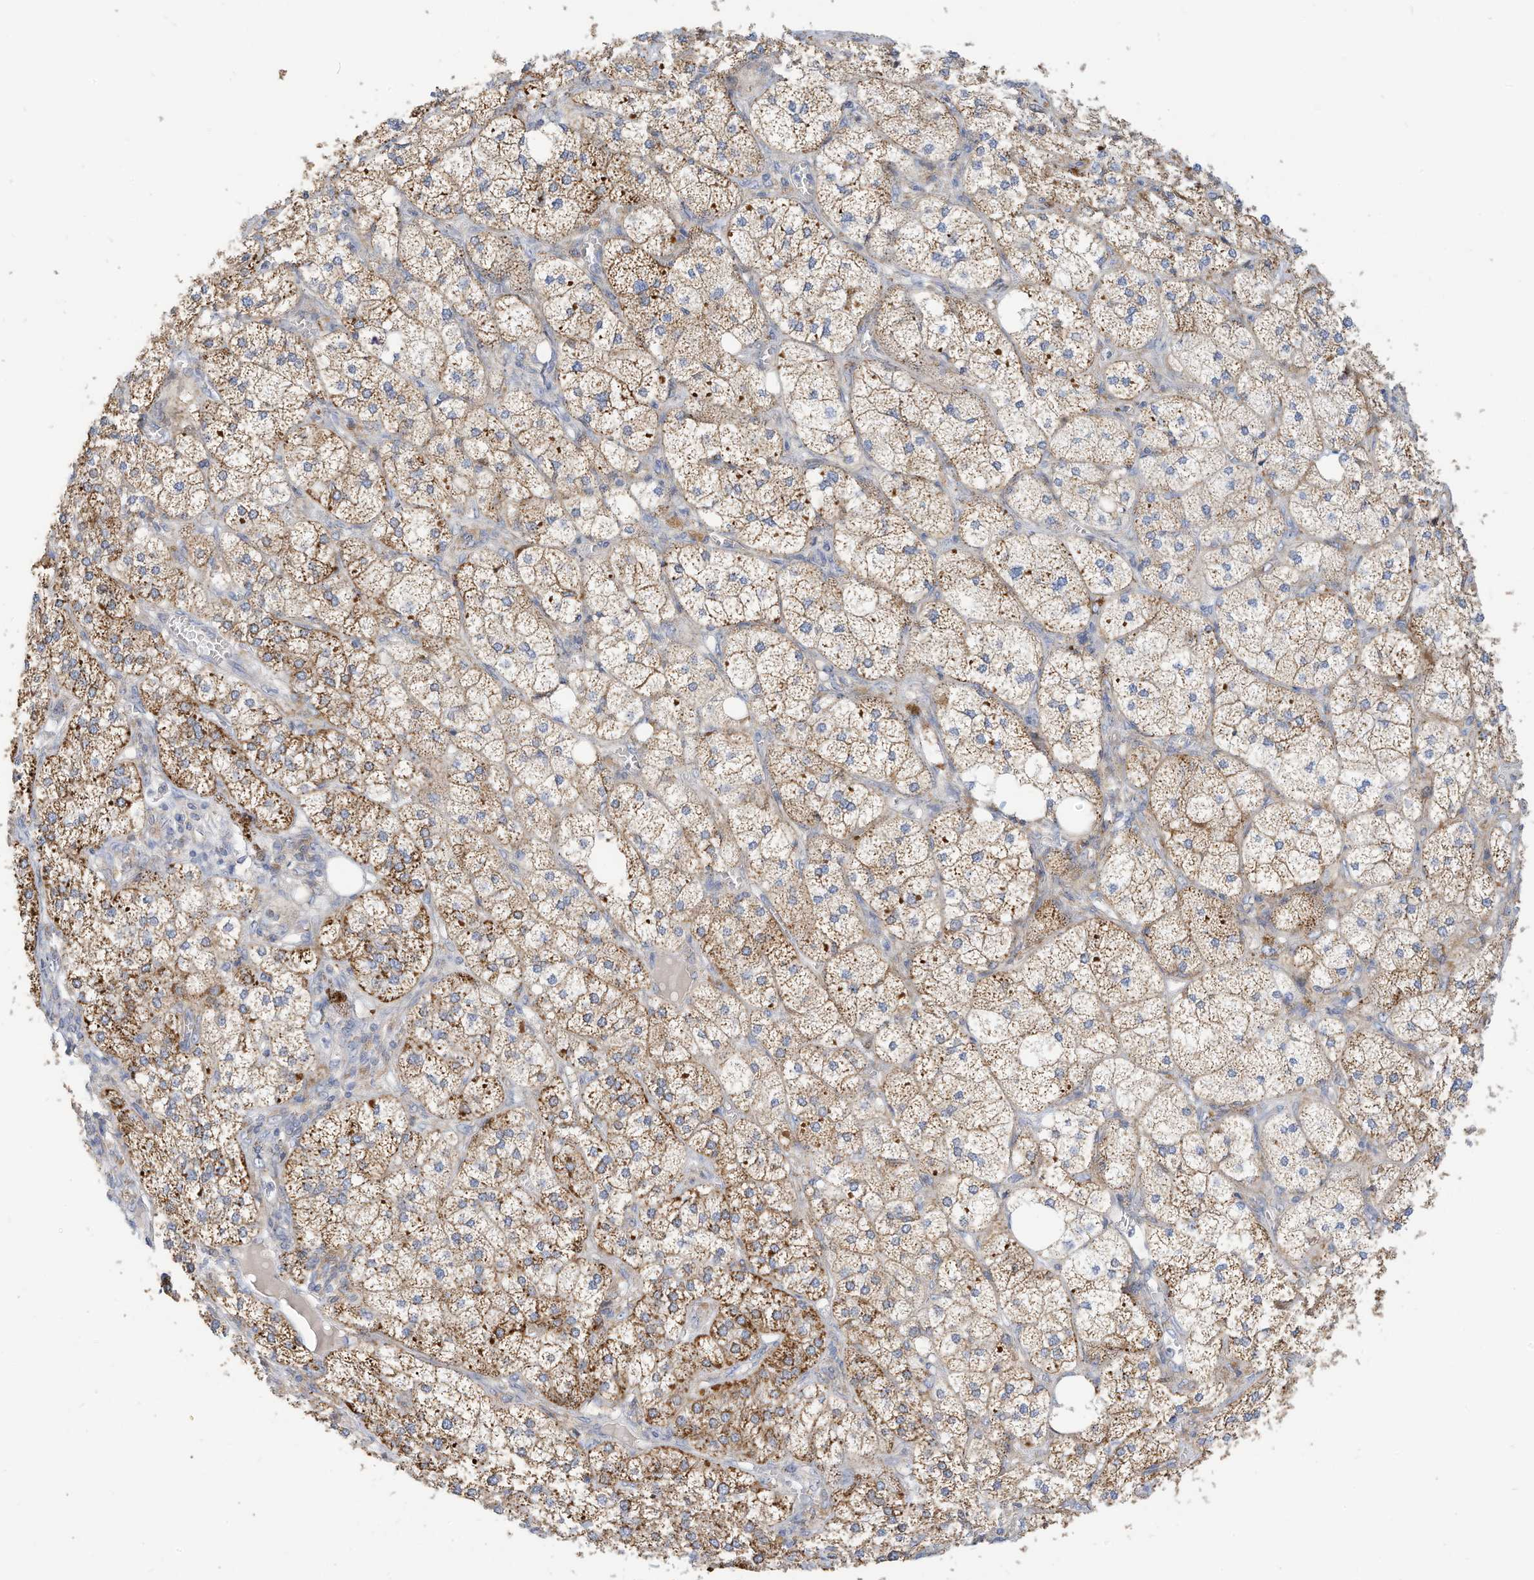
{"staining": {"intensity": "strong", "quantity": ">75%", "location": "cytoplasmic/membranous"}, "tissue": "adrenal gland", "cell_type": "Glandular cells", "image_type": "normal", "snomed": [{"axis": "morphology", "description": "Normal tissue, NOS"}, {"axis": "topography", "description": "Adrenal gland"}], "caption": "A brown stain labels strong cytoplasmic/membranous staining of a protein in glandular cells of unremarkable human adrenal gland. (DAB = brown stain, brightfield microscopy at high magnification).", "gene": "RHOH", "patient": {"sex": "female", "age": 61}}